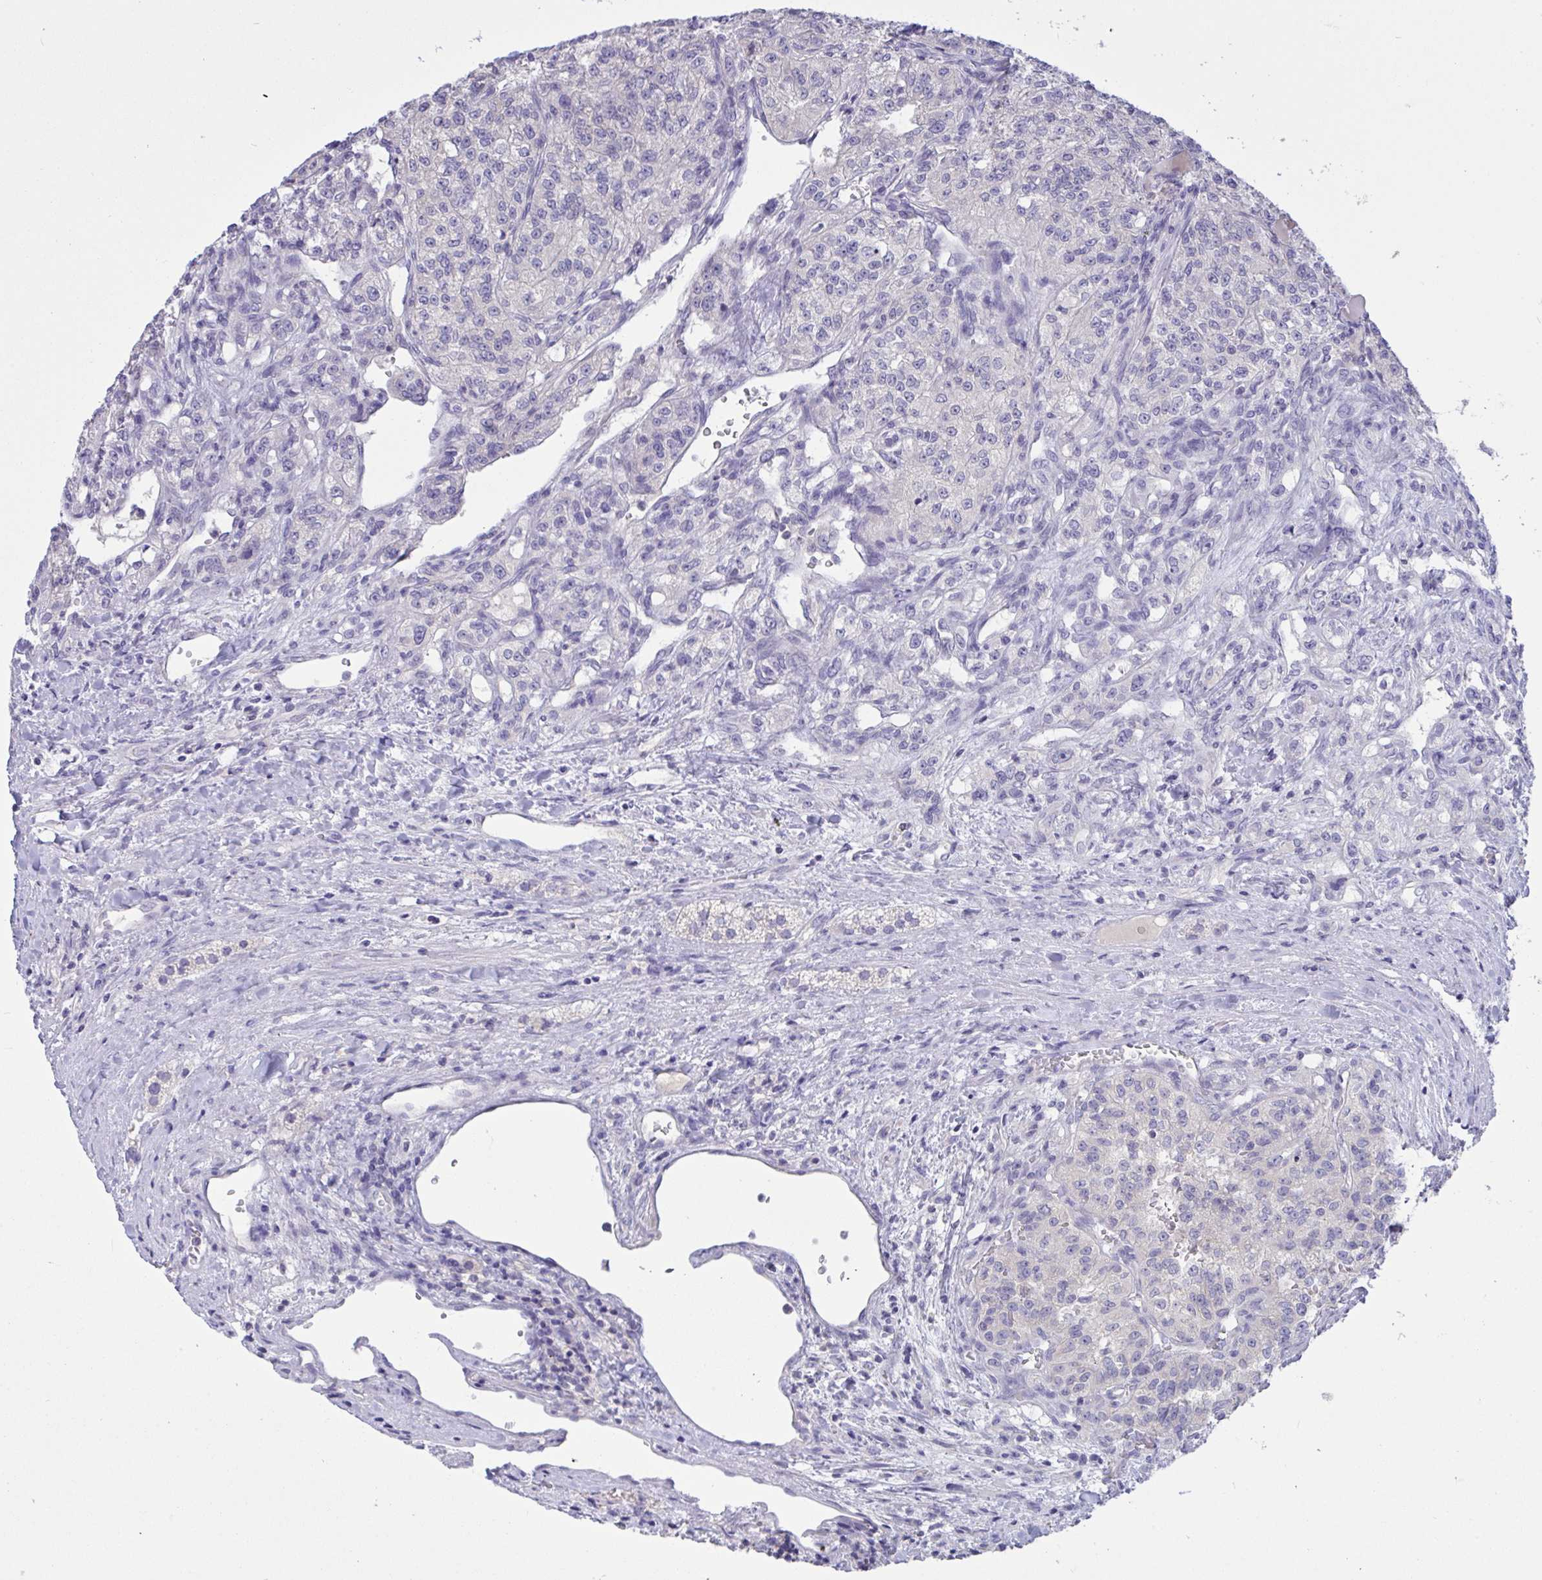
{"staining": {"intensity": "negative", "quantity": "none", "location": "none"}, "tissue": "renal cancer", "cell_type": "Tumor cells", "image_type": "cancer", "snomed": [{"axis": "morphology", "description": "Adenocarcinoma, NOS"}, {"axis": "topography", "description": "Kidney"}], "caption": "An image of adenocarcinoma (renal) stained for a protein displays no brown staining in tumor cells.", "gene": "TMEM41A", "patient": {"sex": "female", "age": 63}}